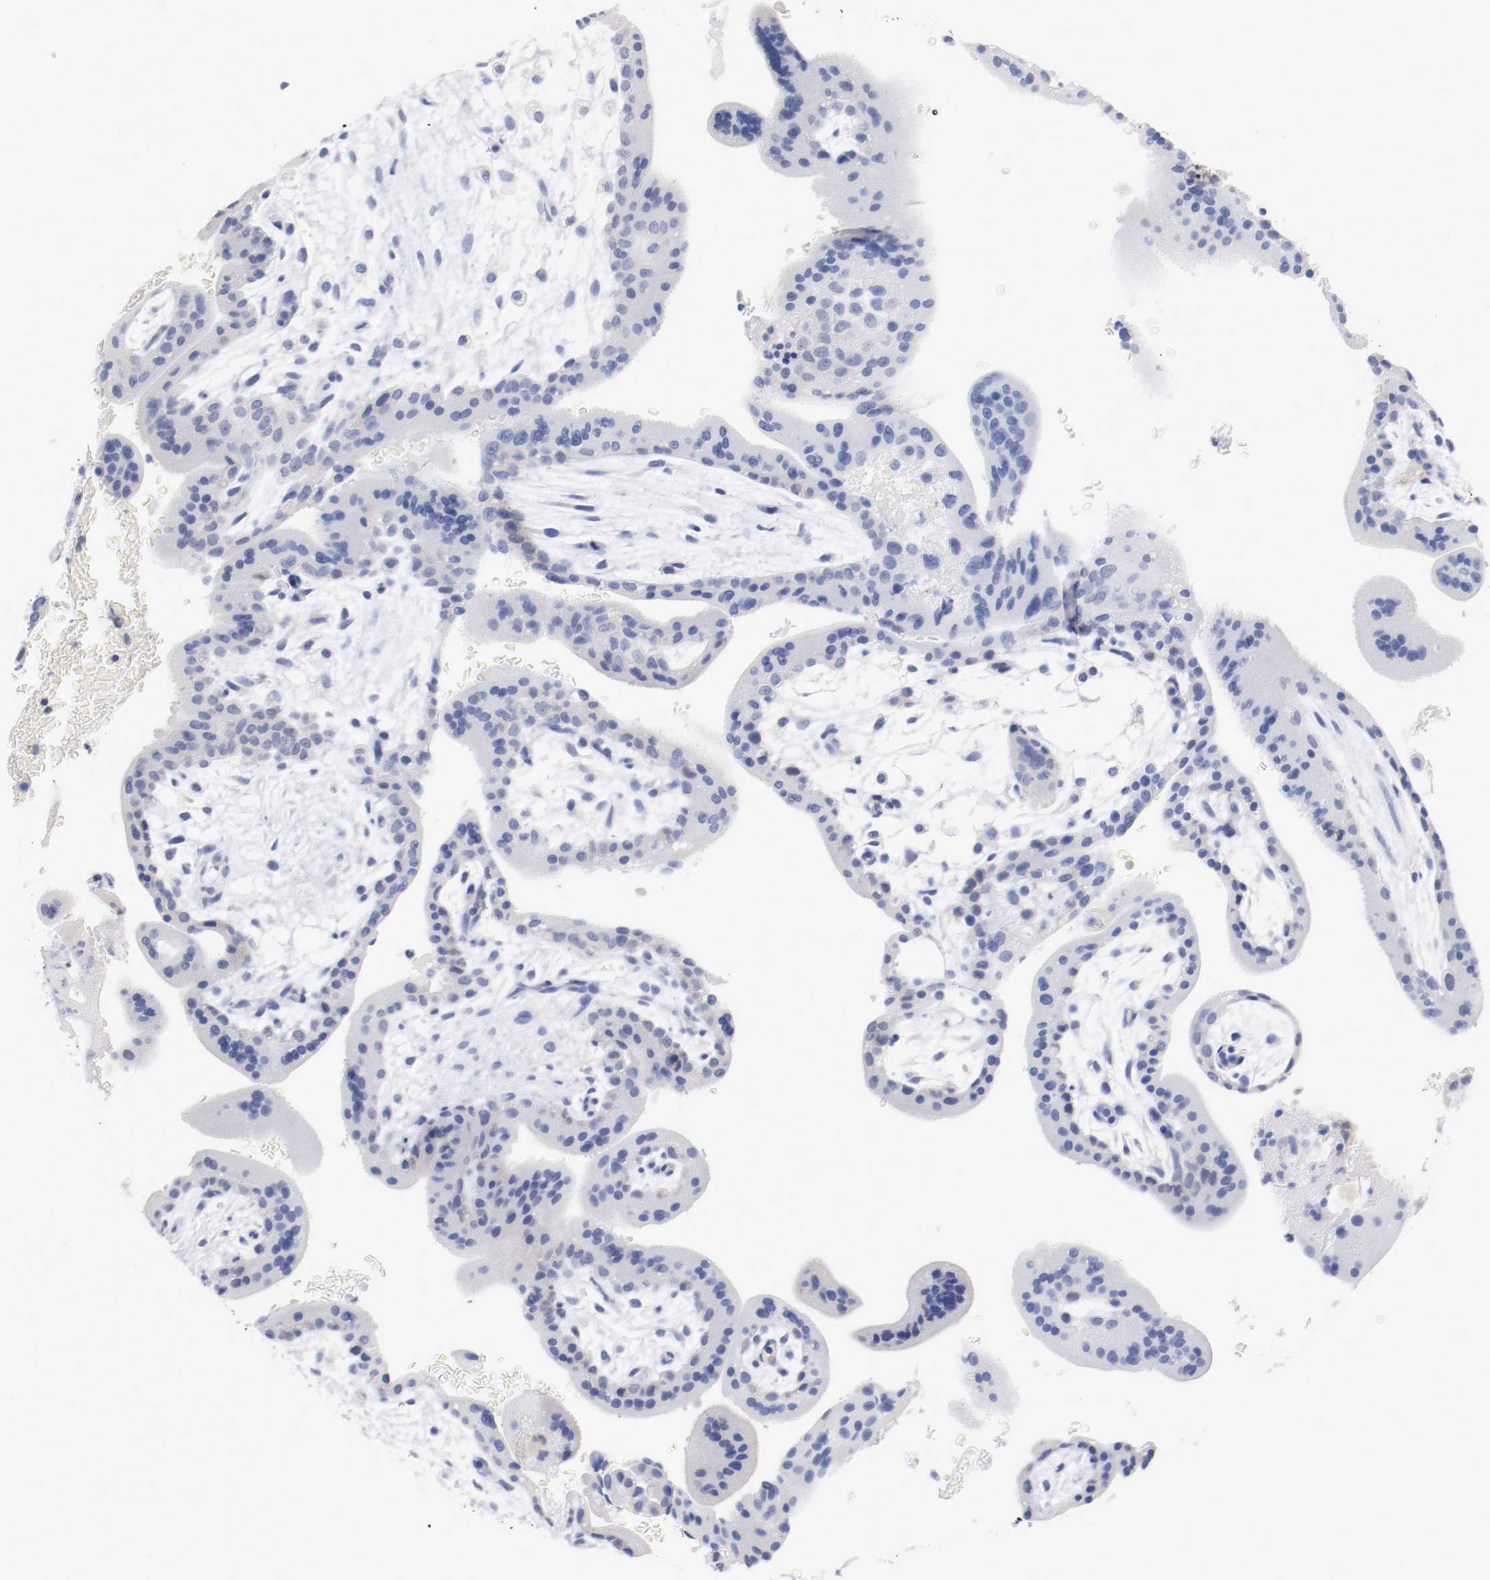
{"staining": {"intensity": "negative", "quantity": "none", "location": "none"}, "tissue": "placenta", "cell_type": "Decidual cells", "image_type": "normal", "snomed": [{"axis": "morphology", "description": "Normal tissue, NOS"}, {"axis": "topography", "description": "Placenta"}], "caption": "Micrograph shows no significant protein expression in decidual cells of unremarkable placenta.", "gene": "FGFBP1", "patient": {"sex": "female", "age": 35}}